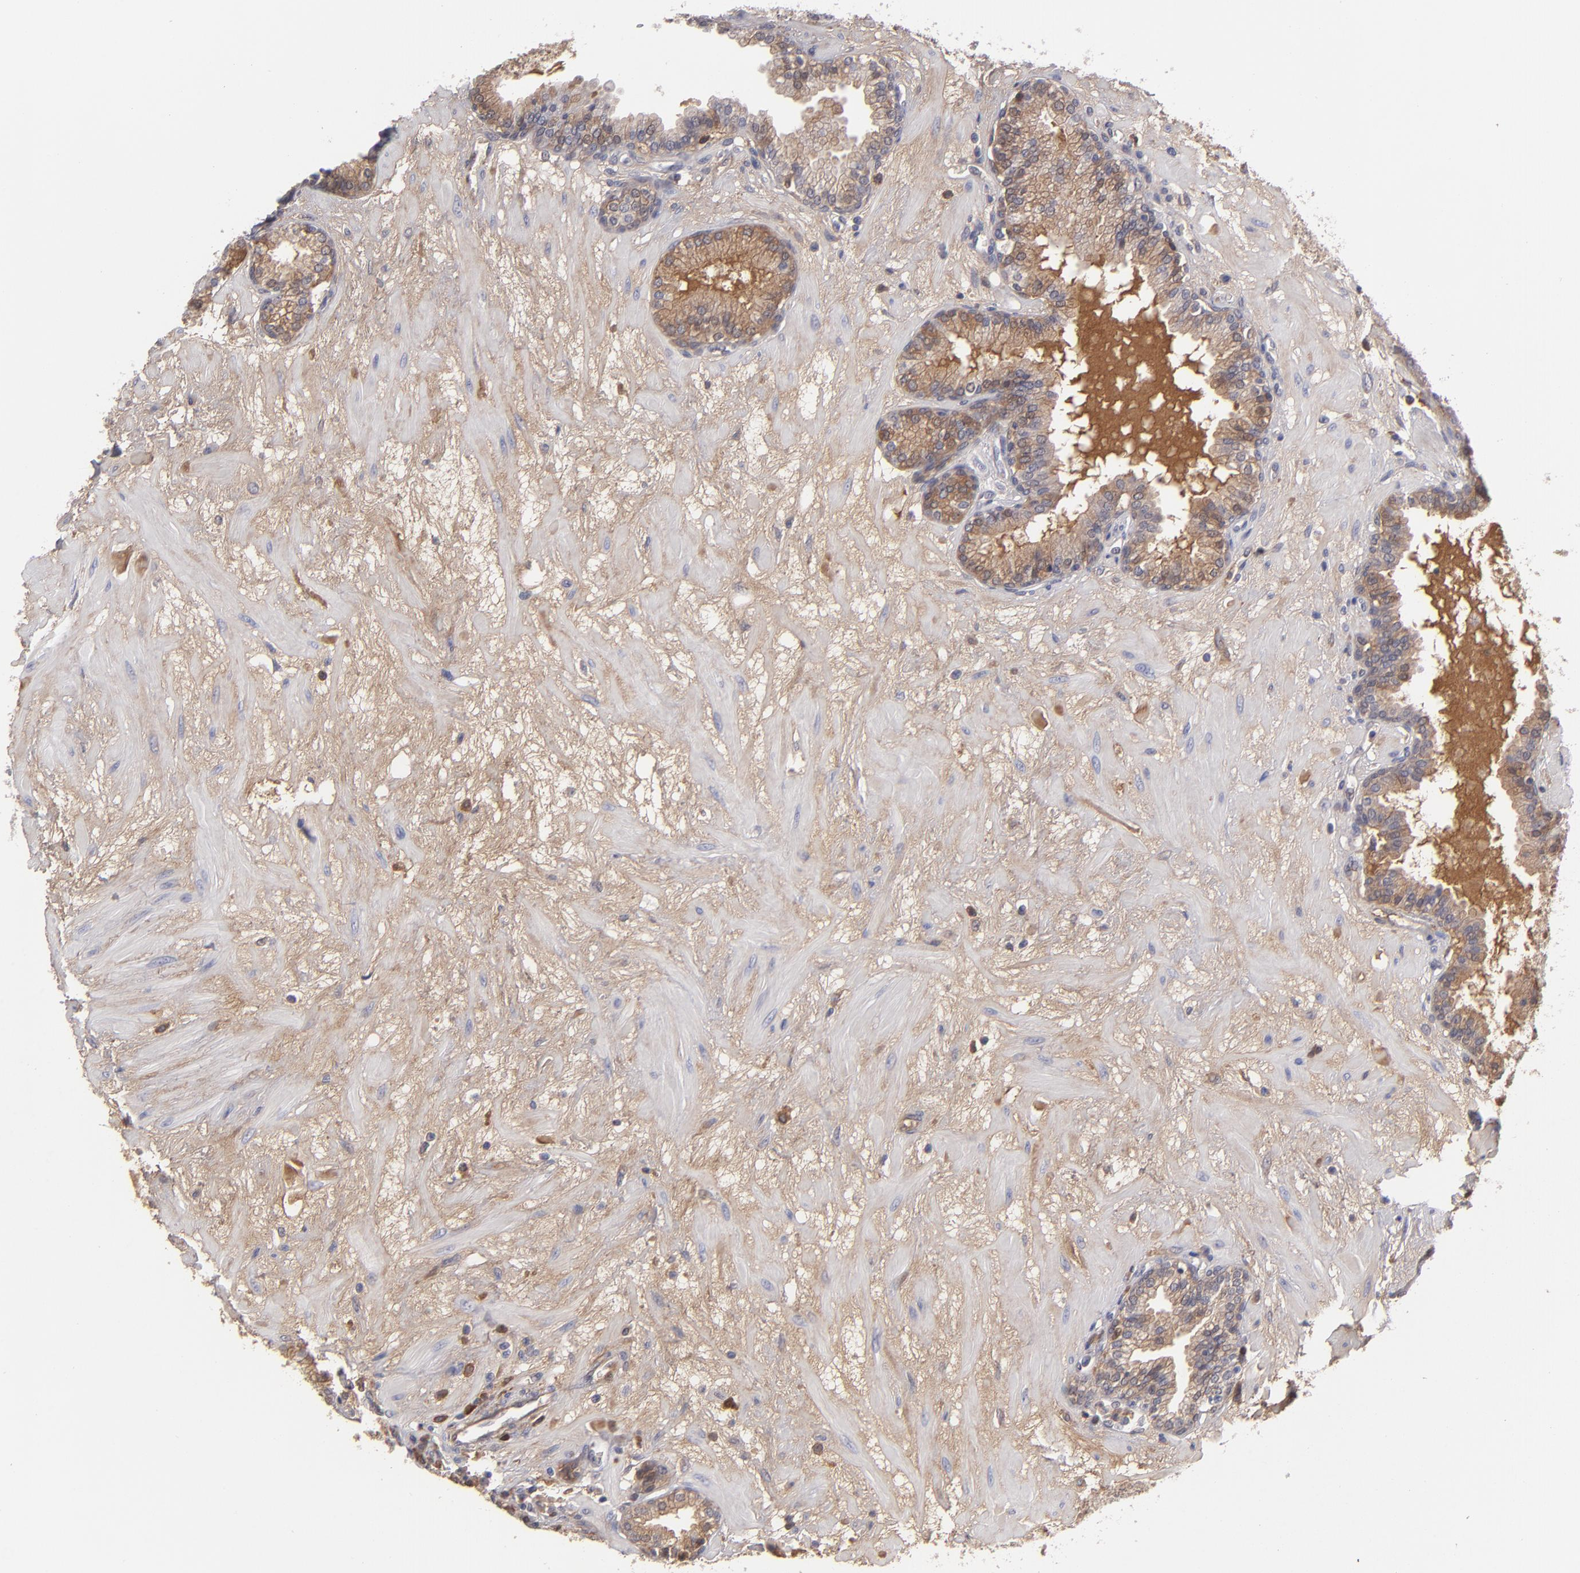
{"staining": {"intensity": "moderate", "quantity": "25%-75%", "location": "cytoplasmic/membranous"}, "tissue": "prostate", "cell_type": "Glandular cells", "image_type": "normal", "snomed": [{"axis": "morphology", "description": "Normal tissue, NOS"}, {"axis": "topography", "description": "Prostate"}], "caption": "The immunohistochemical stain highlights moderate cytoplasmic/membranous positivity in glandular cells of benign prostate.", "gene": "ITIH4", "patient": {"sex": "male", "age": 64}}